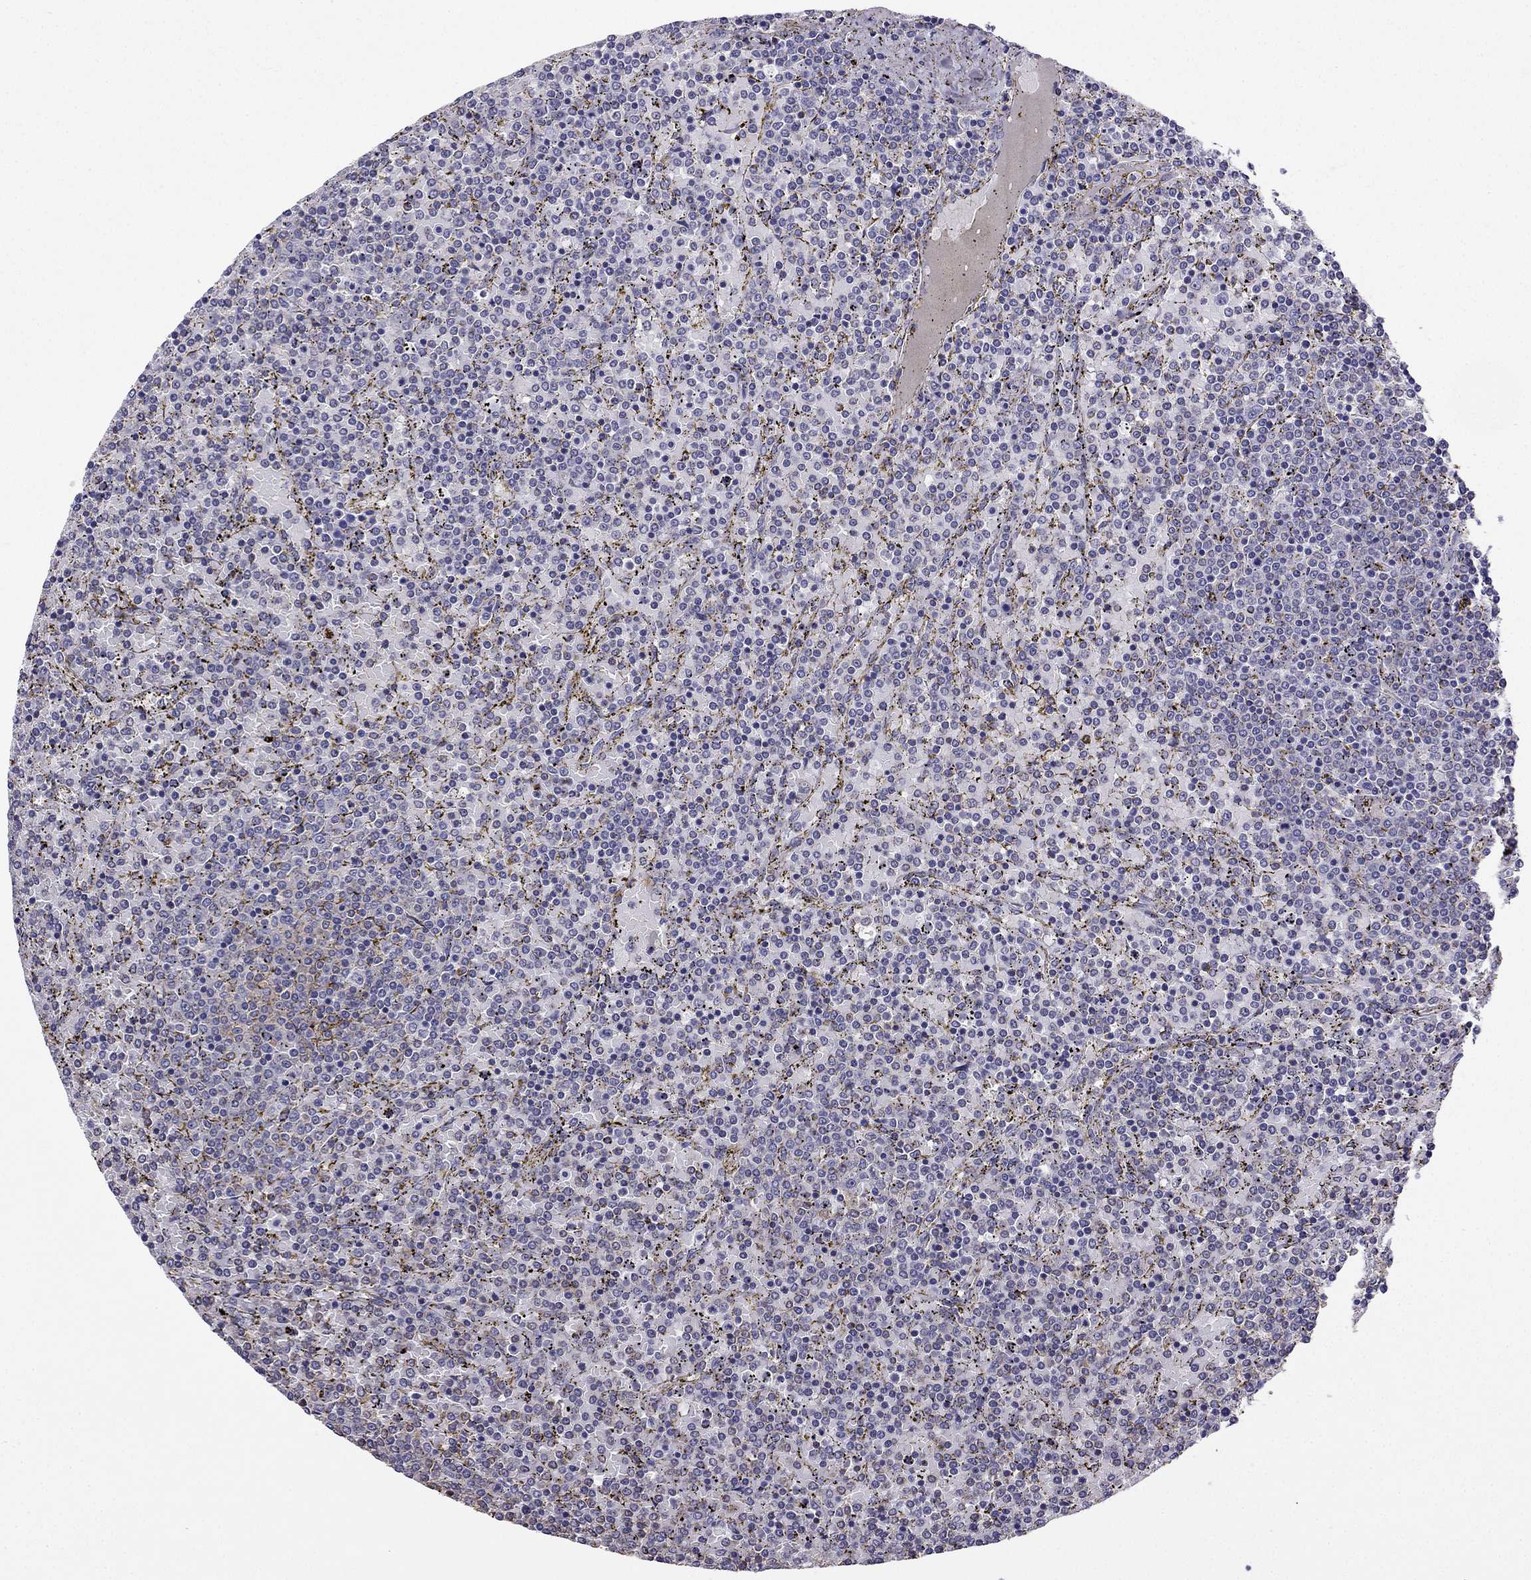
{"staining": {"intensity": "negative", "quantity": "none", "location": "none"}, "tissue": "lymphoma", "cell_type": "Tumor cells", "image_type": "cancer", "snomed": [{"axis": "morphology", "description": "Malignant lymphoma, non-Hodgkin's type, Low grade"}, {"axis": "topography", "description": "Spleen"}], "caption": "The IHC histopathology image has no significant staining in tumor cells of lymphoma tissue. (DAB (3,3'-diaminobenzidine) immunohistochemistry (IHC) with hematoxylin counter stain).", "gene": "CCK", "patient": {"sex": "female", "age": 77}}